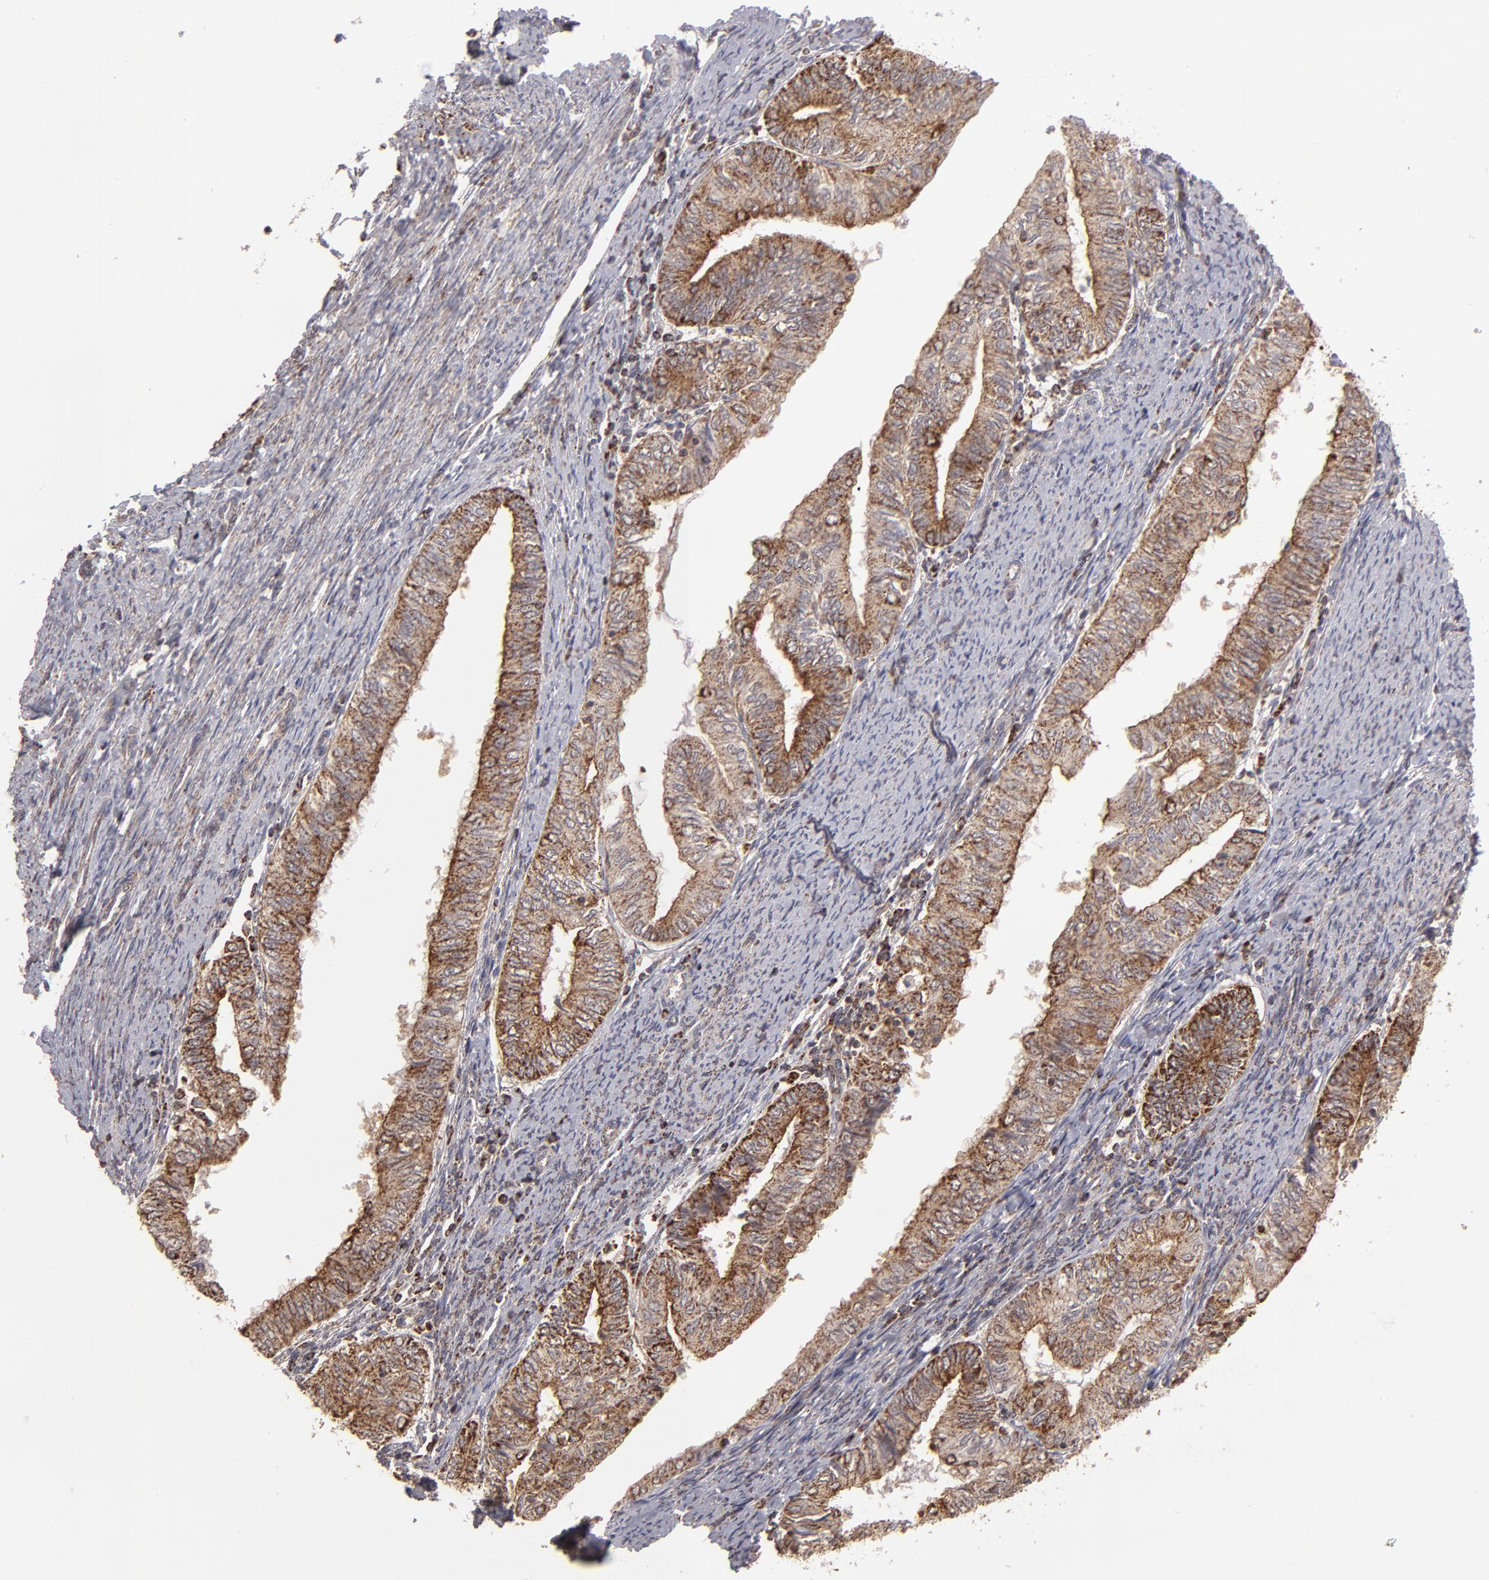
{"staining": {"intensity": "moderate", "quantity": ">75%", "location": "cytoplasmic/membranous"}, "tissue": "endometrial cancer", "cell_type": "Tumor cells", "image_type": "cancer", "snomed": [{"axis": "morphology", "description": "Adenocarcinoma, NOS"}, {"axis": "topography", "description": "Endometrium"}], "caption": "Immunohistochemistry (IHC) of endometrial cancer shows medium levels of moderate cytoplasmic/membranous expression in approximately >75% of tumor cells. (IHC, brightfield microscopy, high magnification).", "gene": "SLC15A1", "patient": {"sex": "female", "age": 66}}